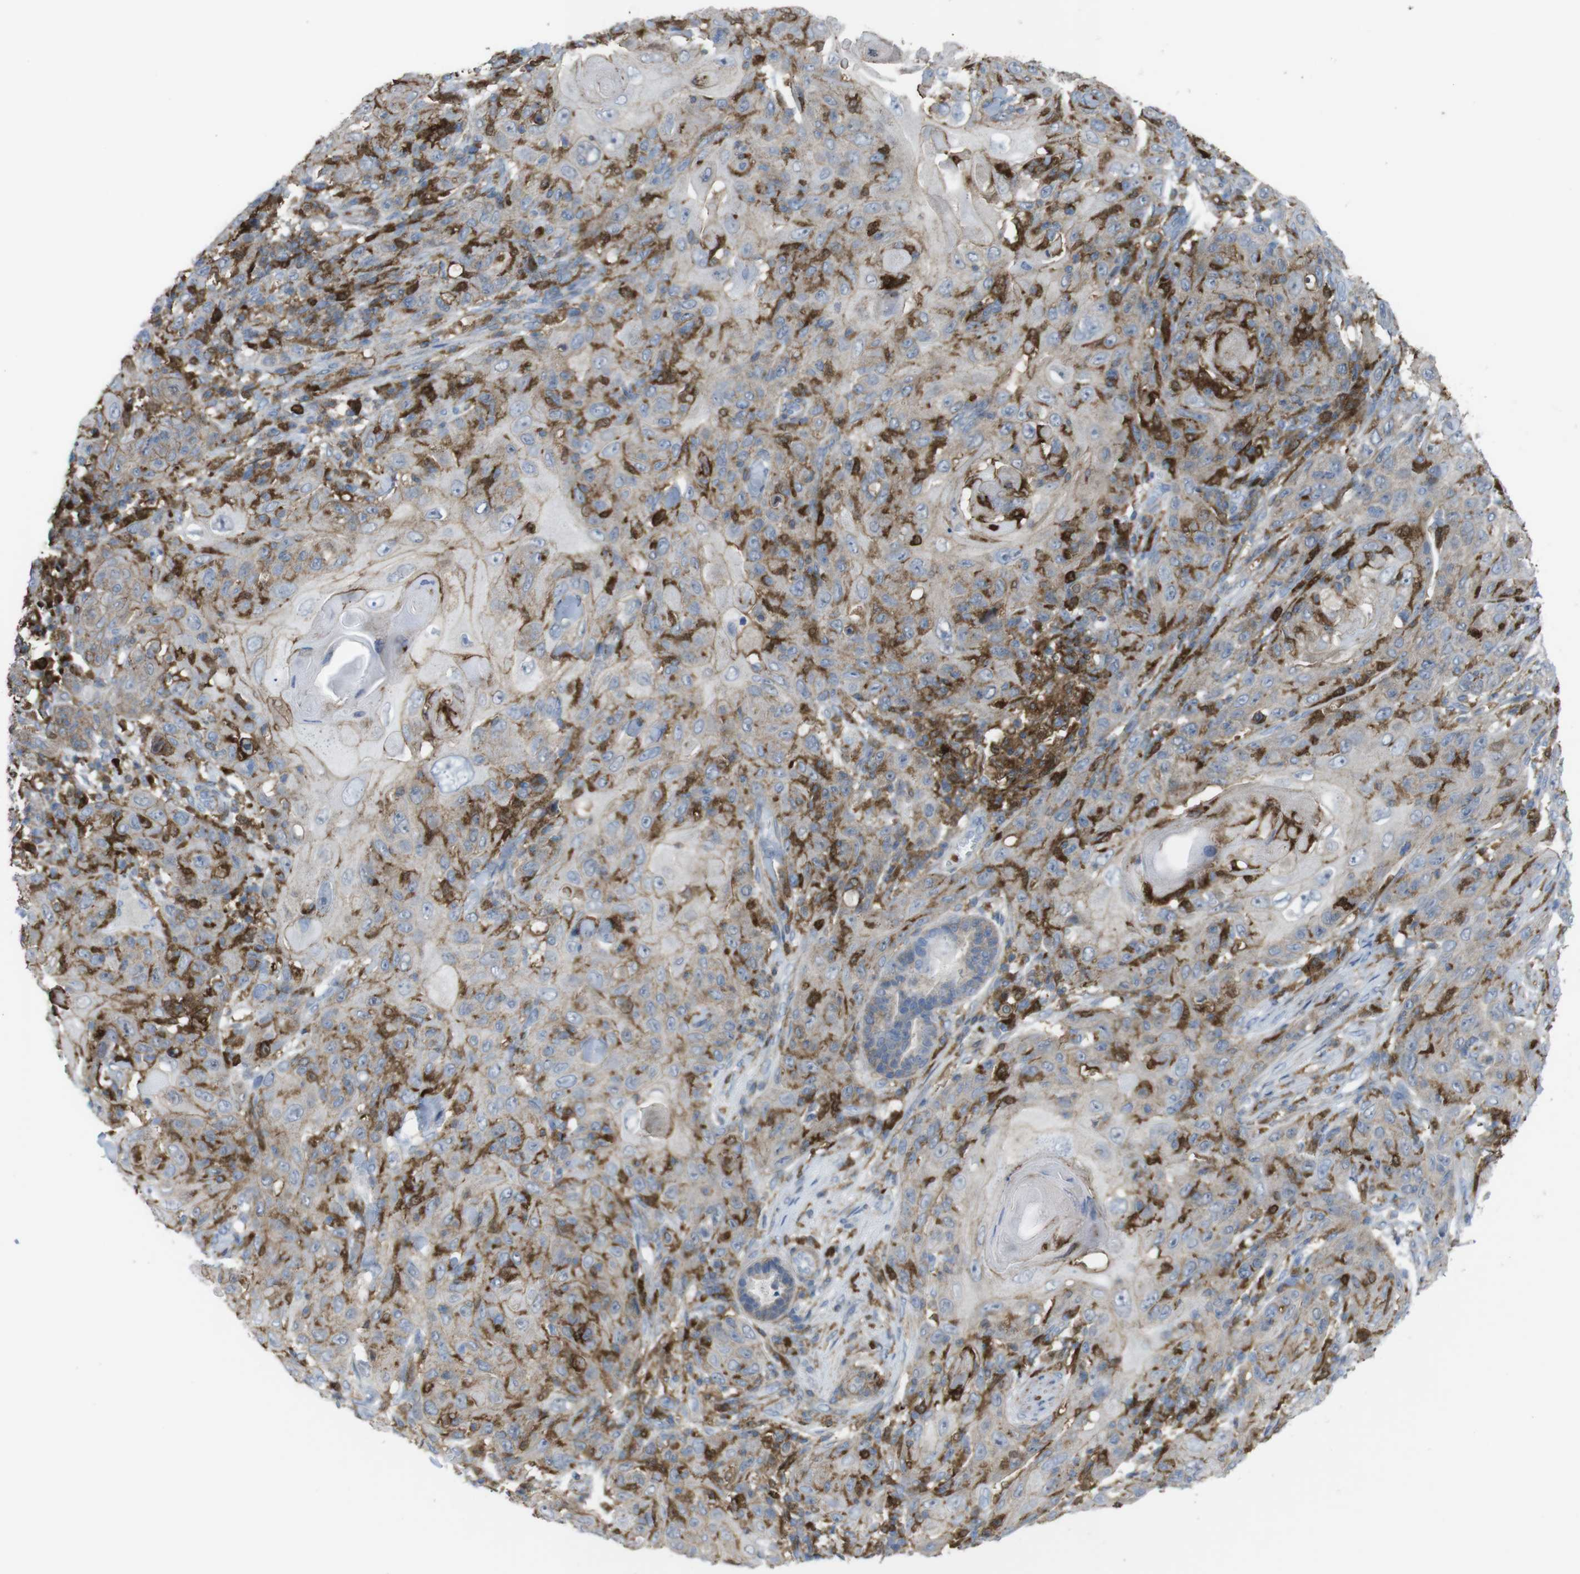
{"staining": {"intensity": "moderate", "quantity": ">75%", "location": "cytoplasmic/membranous"}, "tissue": "skin cancer", "cell_type": "Tumor cells", "image_type": "cancer", "snomed": [{"axis": "morphology", "description": "Squamous cell carcinoma, NOS"}, {"axis": "topography", "description": "Skin"}], "caption": "Immunohistochemical staining of human skin cancer (squamous cell carcinoma) shows moderate cytoplasmic/membranous protein positivity in about >75% of tumor cells.", "gene": "PRKCD", "patient": {"sex": "female", "age": 88}}